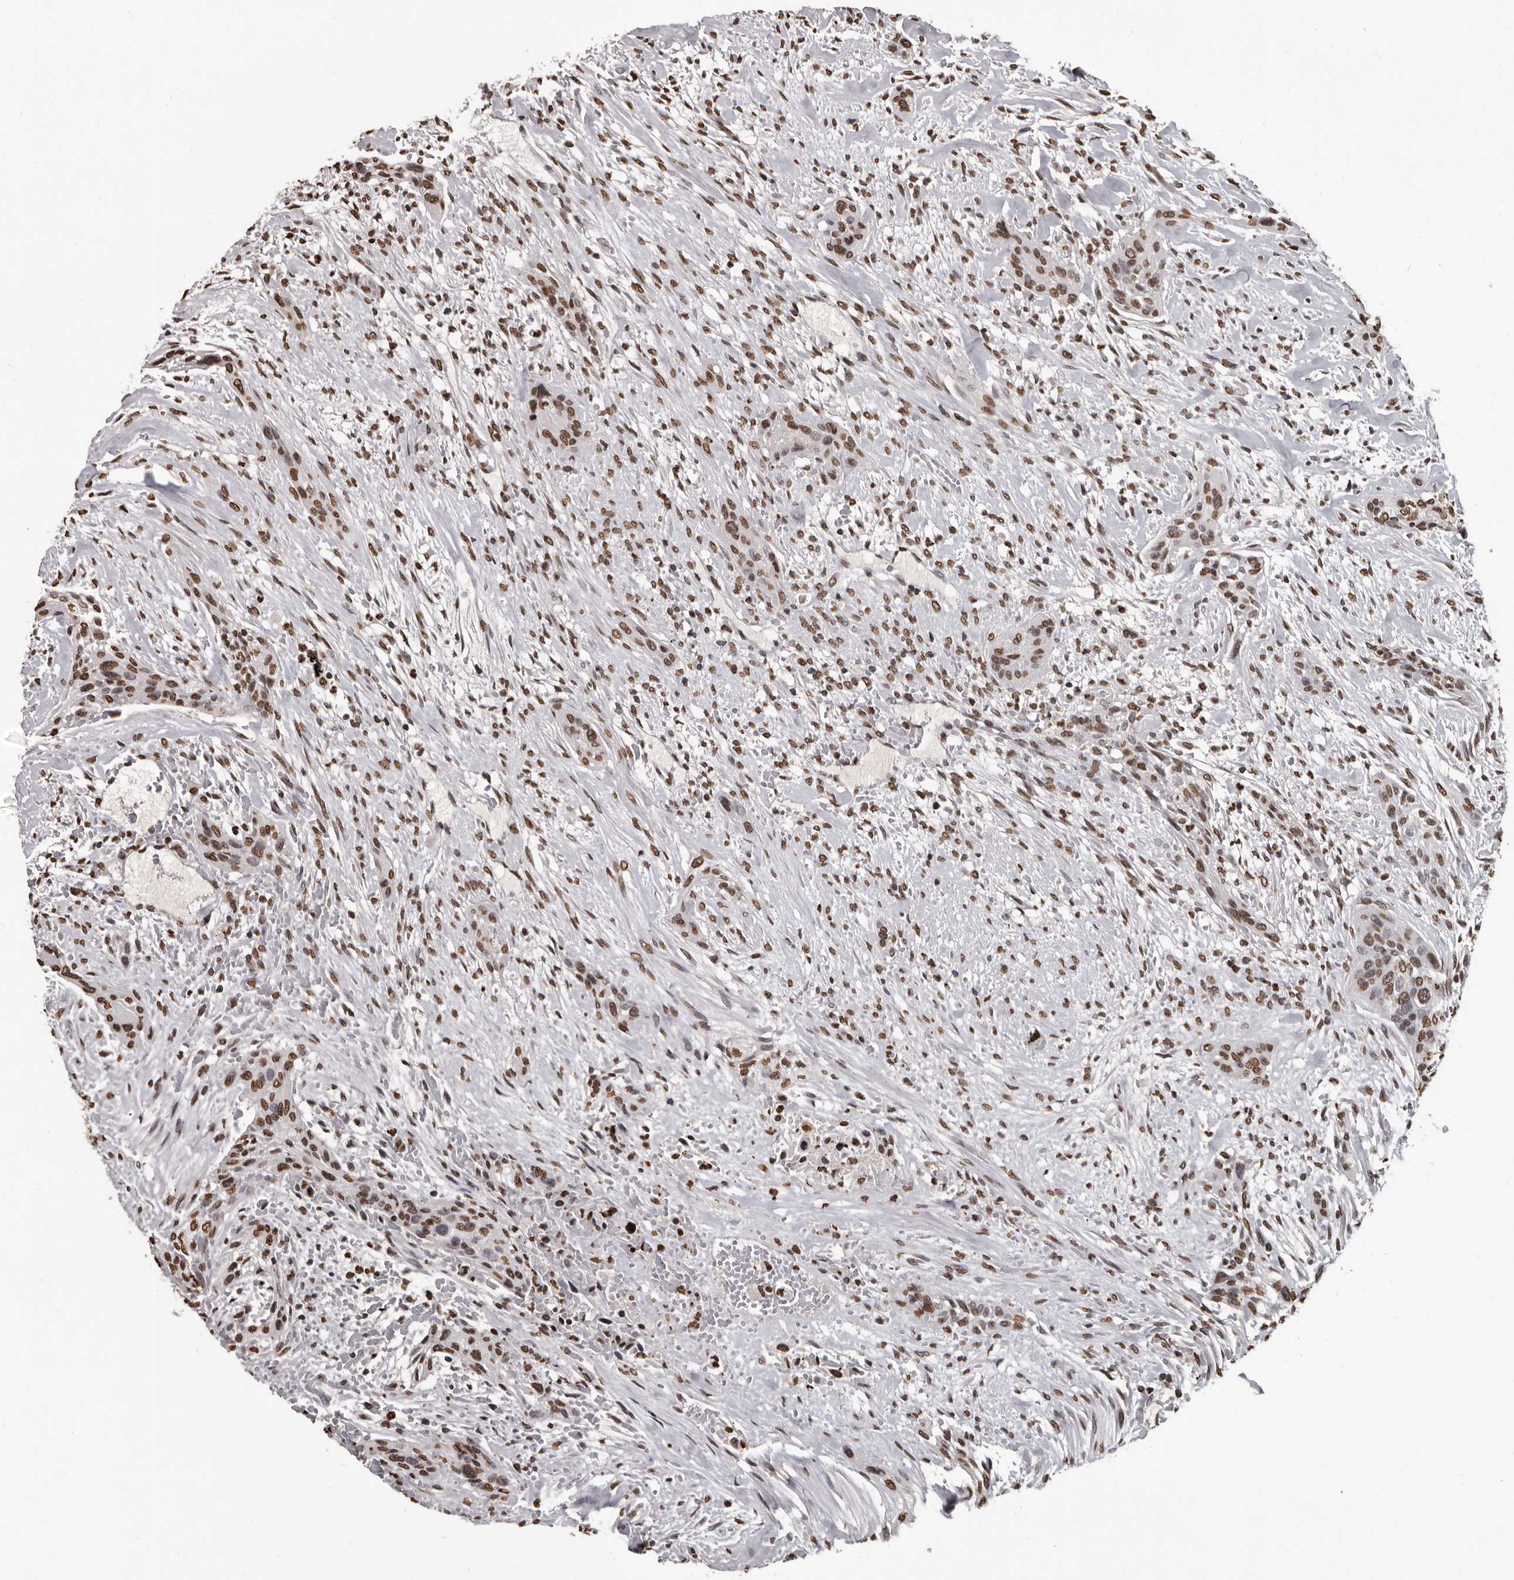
{"staining": {"intensity": "moderate", "quantity": ">75%", "location": "nuclear"}, "tissue": "urothelial cancer", "cell_type": "Tumor cells", "image_type": "cancer", "snomed": [{"axis": "morphology", "description": "Urothelial carcinoma, High grade"}, {"axis": "topography", "description": "Urinary bladder"}], "caption": "A micrograph of human high-grade urothelial carcinoma stained for a protein displays moderate nuclear brown staining in tumor cells.", "gene": "AHR", "patient": {"sex": "male", "age": 35}}